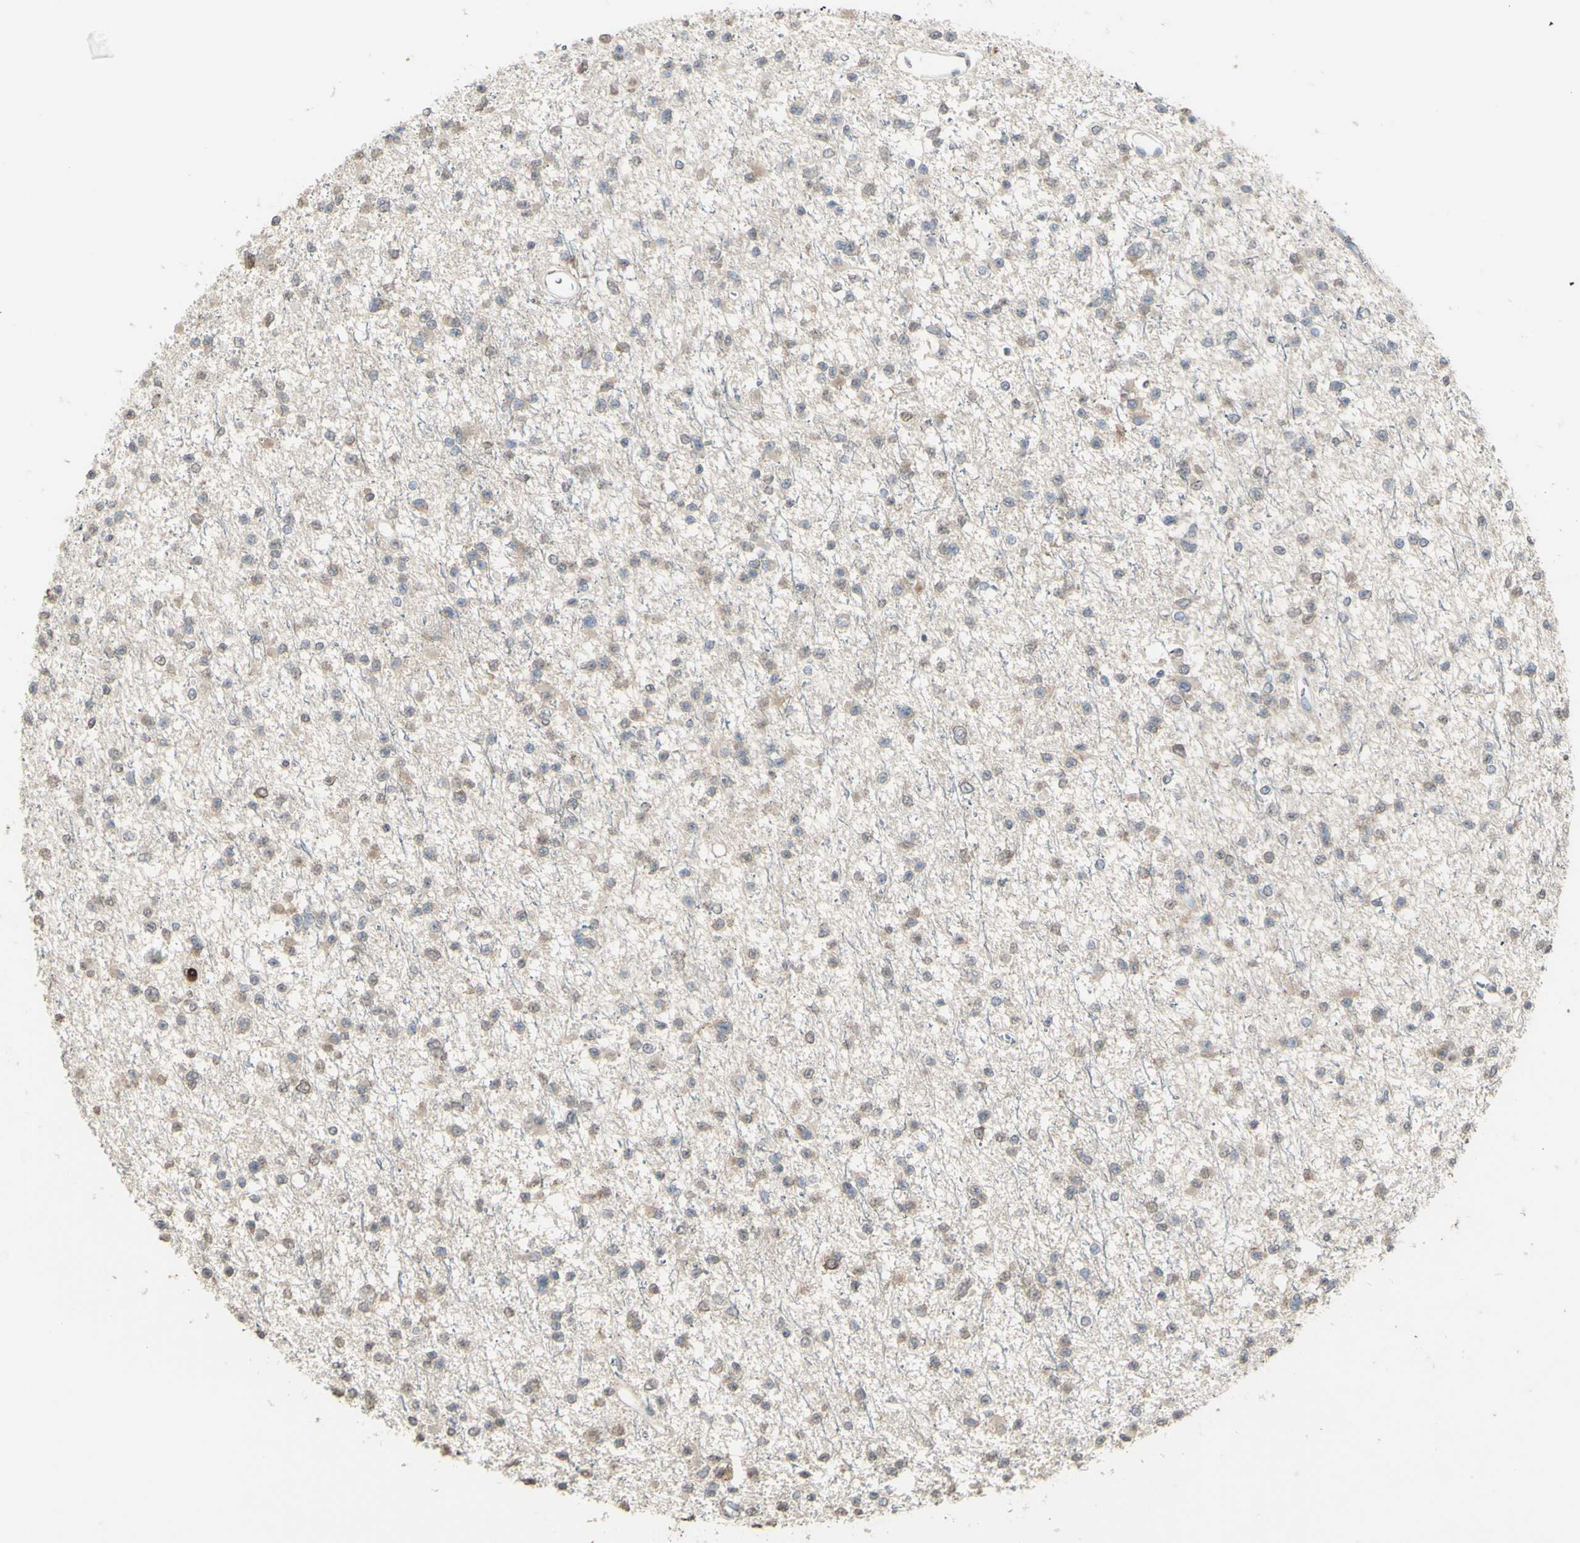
{"staining": {"intensity": "weak", "quantity": "25%-75%", "location": "cytoplasmic/membranous"}, "tissue": "glioma", "cell_type": "Tumor cells", "image_type": "cancer", "snomed": [{"axis": "morphology", "description": "Glioma, malignant, Low grade"}, {"axis": "topography", "description": "Brain"}], "caption": "The photomicrograph demonstrates immunohistochemical staining of glioma. There is weak cytoplasmic/membranous staining is seen in approximately 25%-75% of tumor cells.", "gene": "PSTPIP1", "patient": {"sex": "female", "age": 22}}